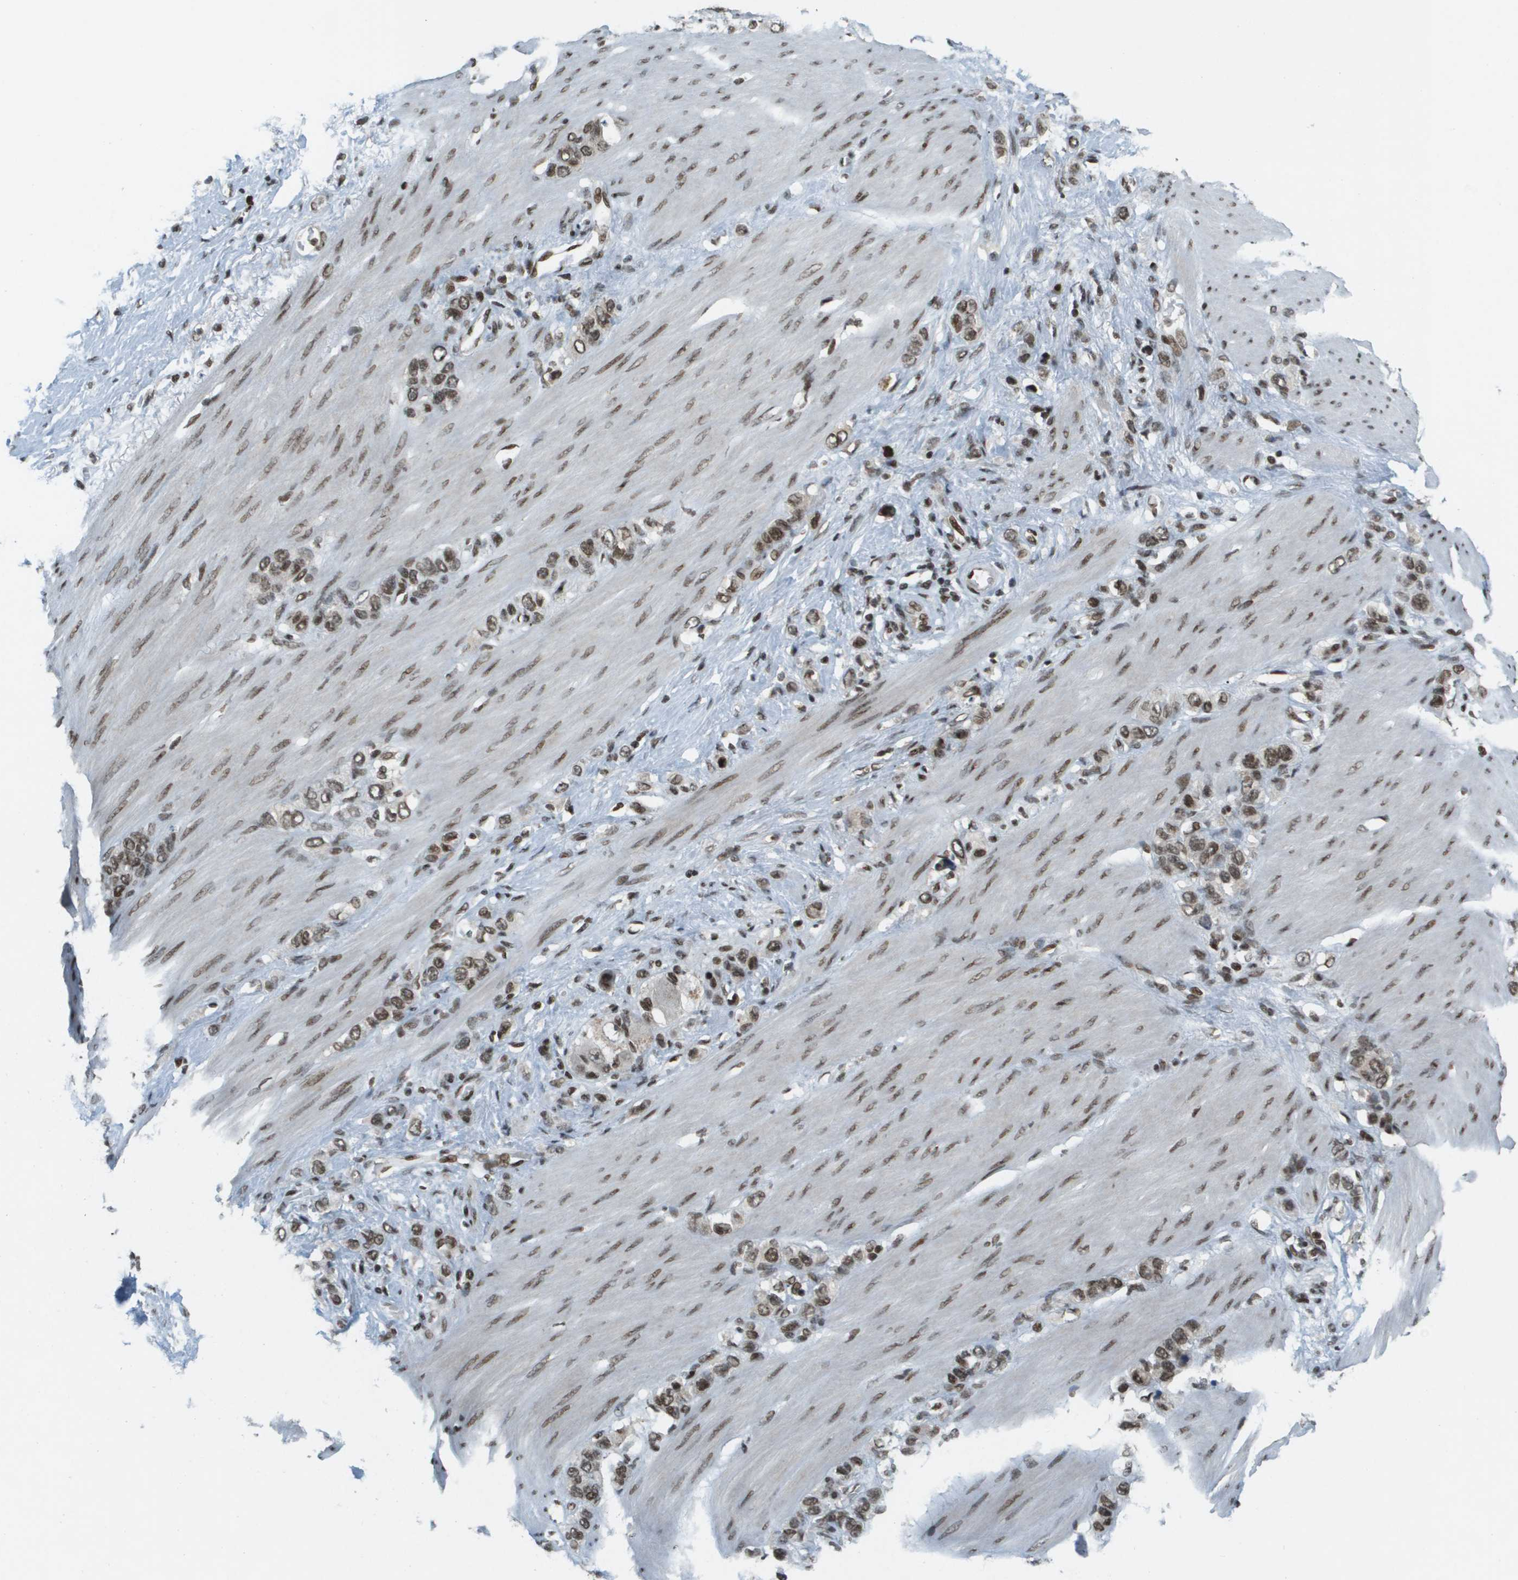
{"staining": {"intensity": "moderate", "quantity": ">75%", "location": "nuclear"}, "tissue": "stomach cancer", "cell_type": "Tumor cells", "image_type": "cancer", "snomed": [{"axis": "morphology", "description": "Adenocarcinoma, NOS"}, {"axis": "morphology", "description": "Adenocarcinoma, High grade"}, {"axis": "topography", "description": "Stomach, upper"}, {"axis": "topography", "description": "Stomach, lower"}], "caption": "A histopathology image showing moderate nuclear expression in about >75% of tumor cells in stomach cancer, as visualized by brown immunohistochemical staining.", "gene": "IRF7", "patient": {"sex": "female", "age": 65}}